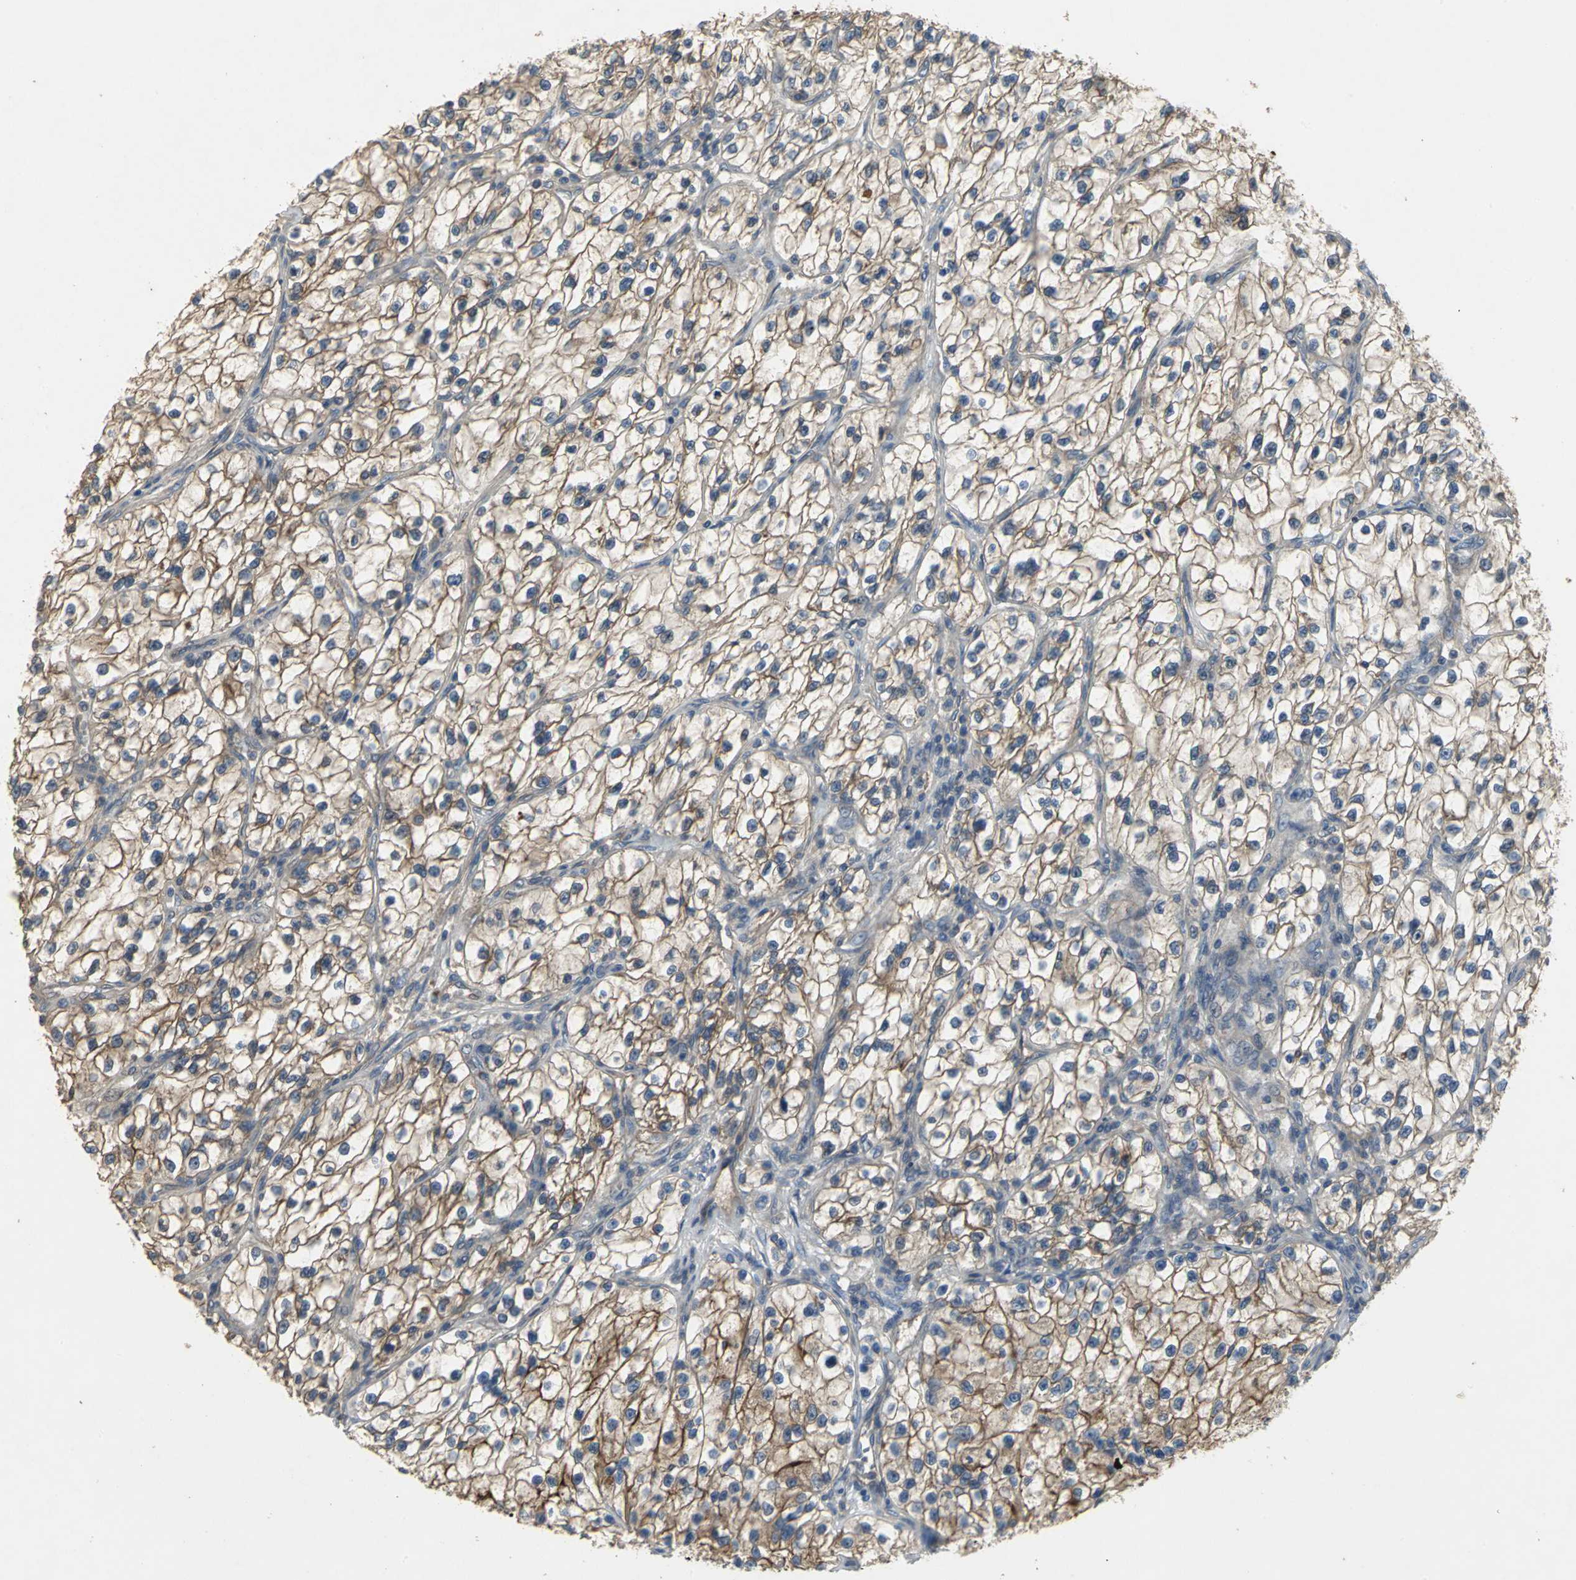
{"staining": {"intensity": "moderate", "quantity": ">75%", "location": "cytoplasmic/membranous"}, "tissue": "renal cancer", "cell_type": "Tumor cells", "image_type": "cancer", "snomed": [{"axis": "morphology", "description": "Adenocarcinoma, NOS"}, {"axis": "topography", "description": "Kidney"}], "caption": "Protein staining displays moderate cytoplasmic/membranous expression in approximately >75% of tumor cells in renal cancer (adenocarcinoma). (Brightfield microscopy of DAB IHC at high magnification).", "gene": "MET", "patient": {"sex": "female", "age": 57}}